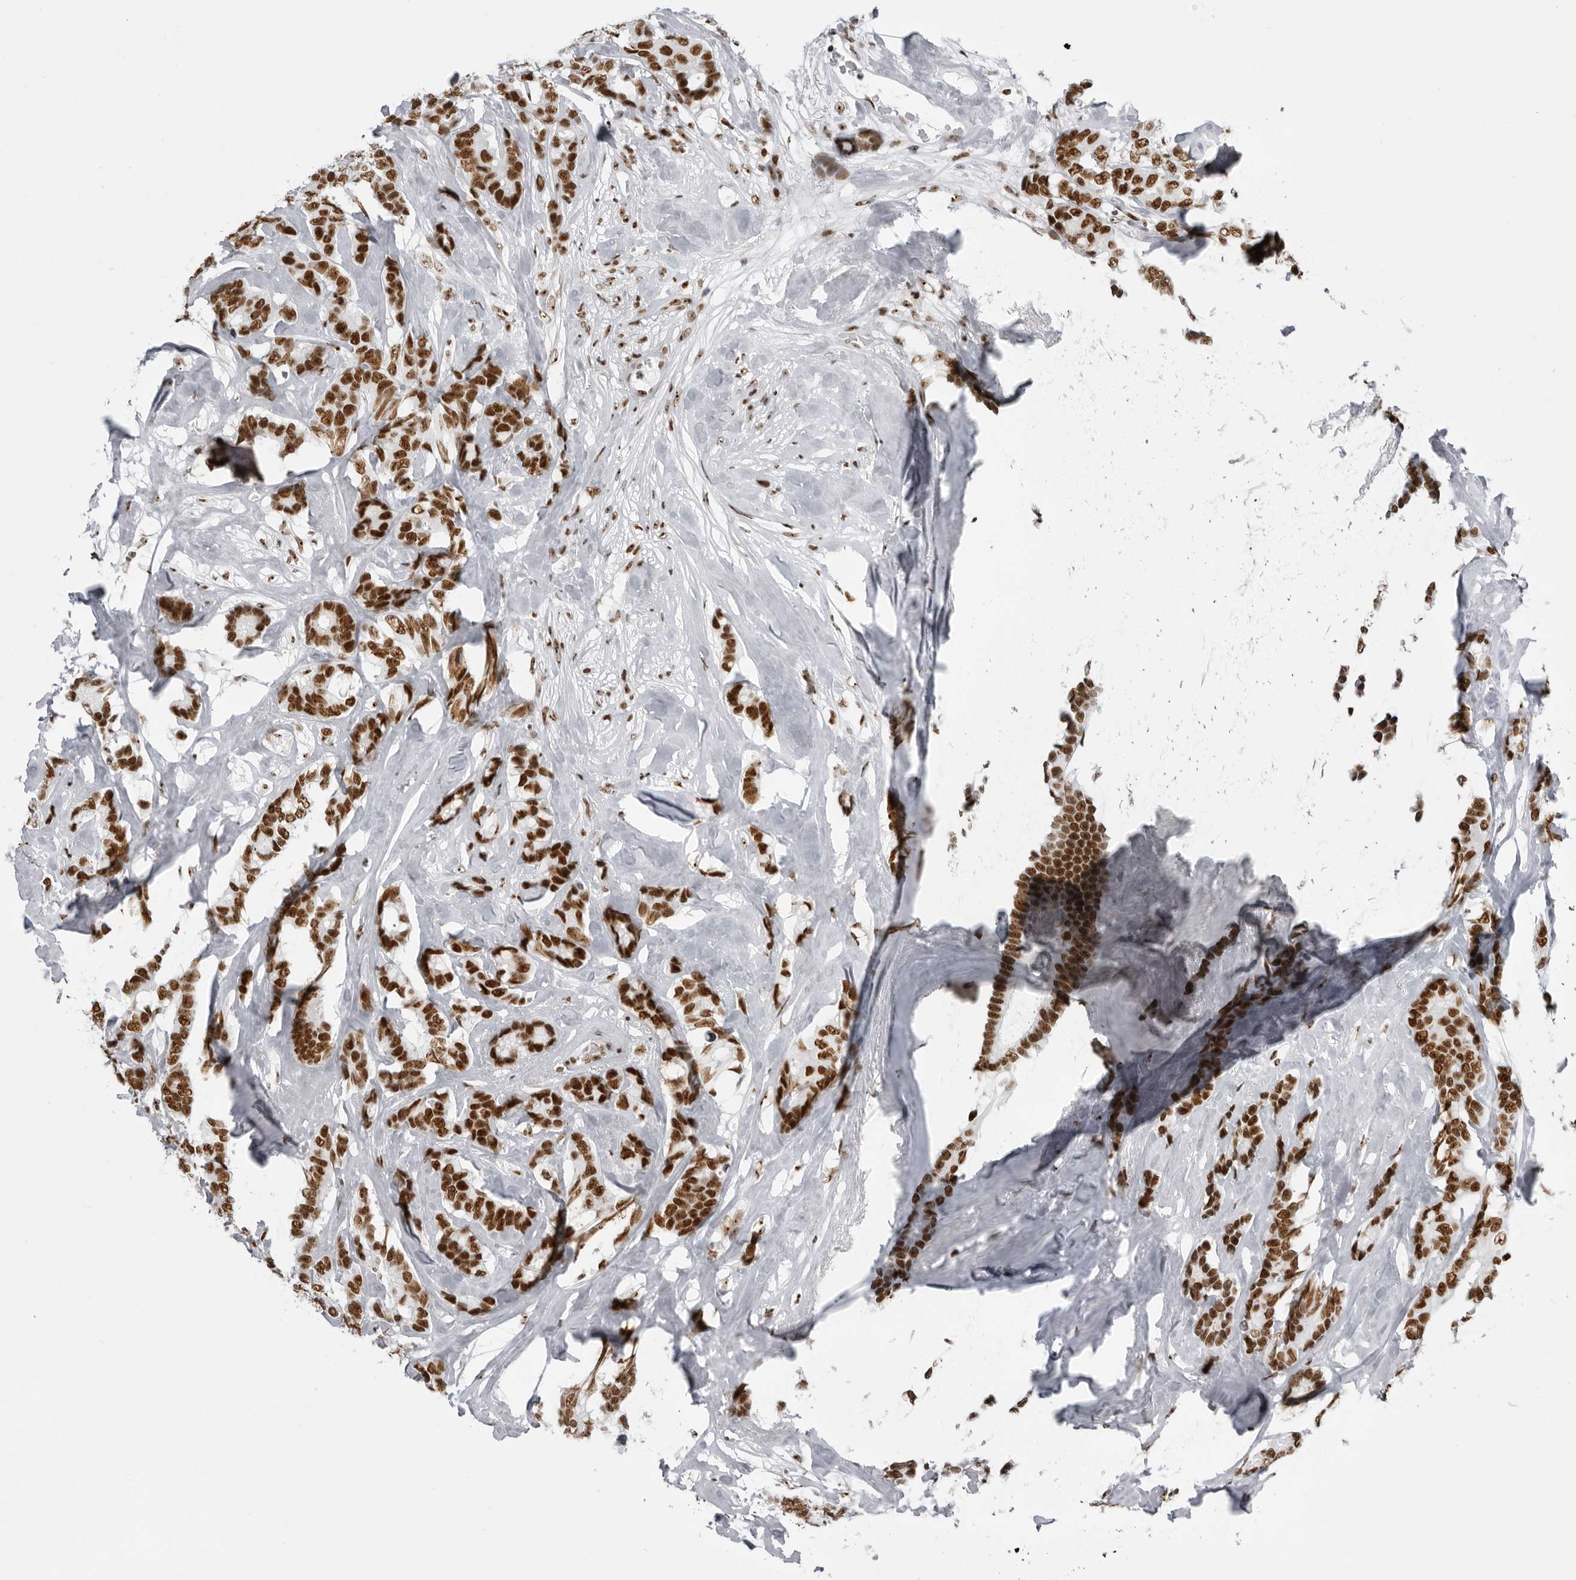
{"staining": {"intensity": "strong", "quantity": ">75%", "location": "nuclear"}, "tissue": "breast cancer", "cell_type": "Tumor cells", "image_type": "cancer", "snomed": [{"axis": "morphology", "description": "Duct carcinoma"}, {"axis": "topography", "description": "Breast"}], "caption": "The image reveals immunohistochemical staining of breast invasive ductal carcinoma. There is strong nuclear expression is present in about >75% of tumor cells.", "gene": "DHX9", "patient": {"sex": "female", "age": 87}}